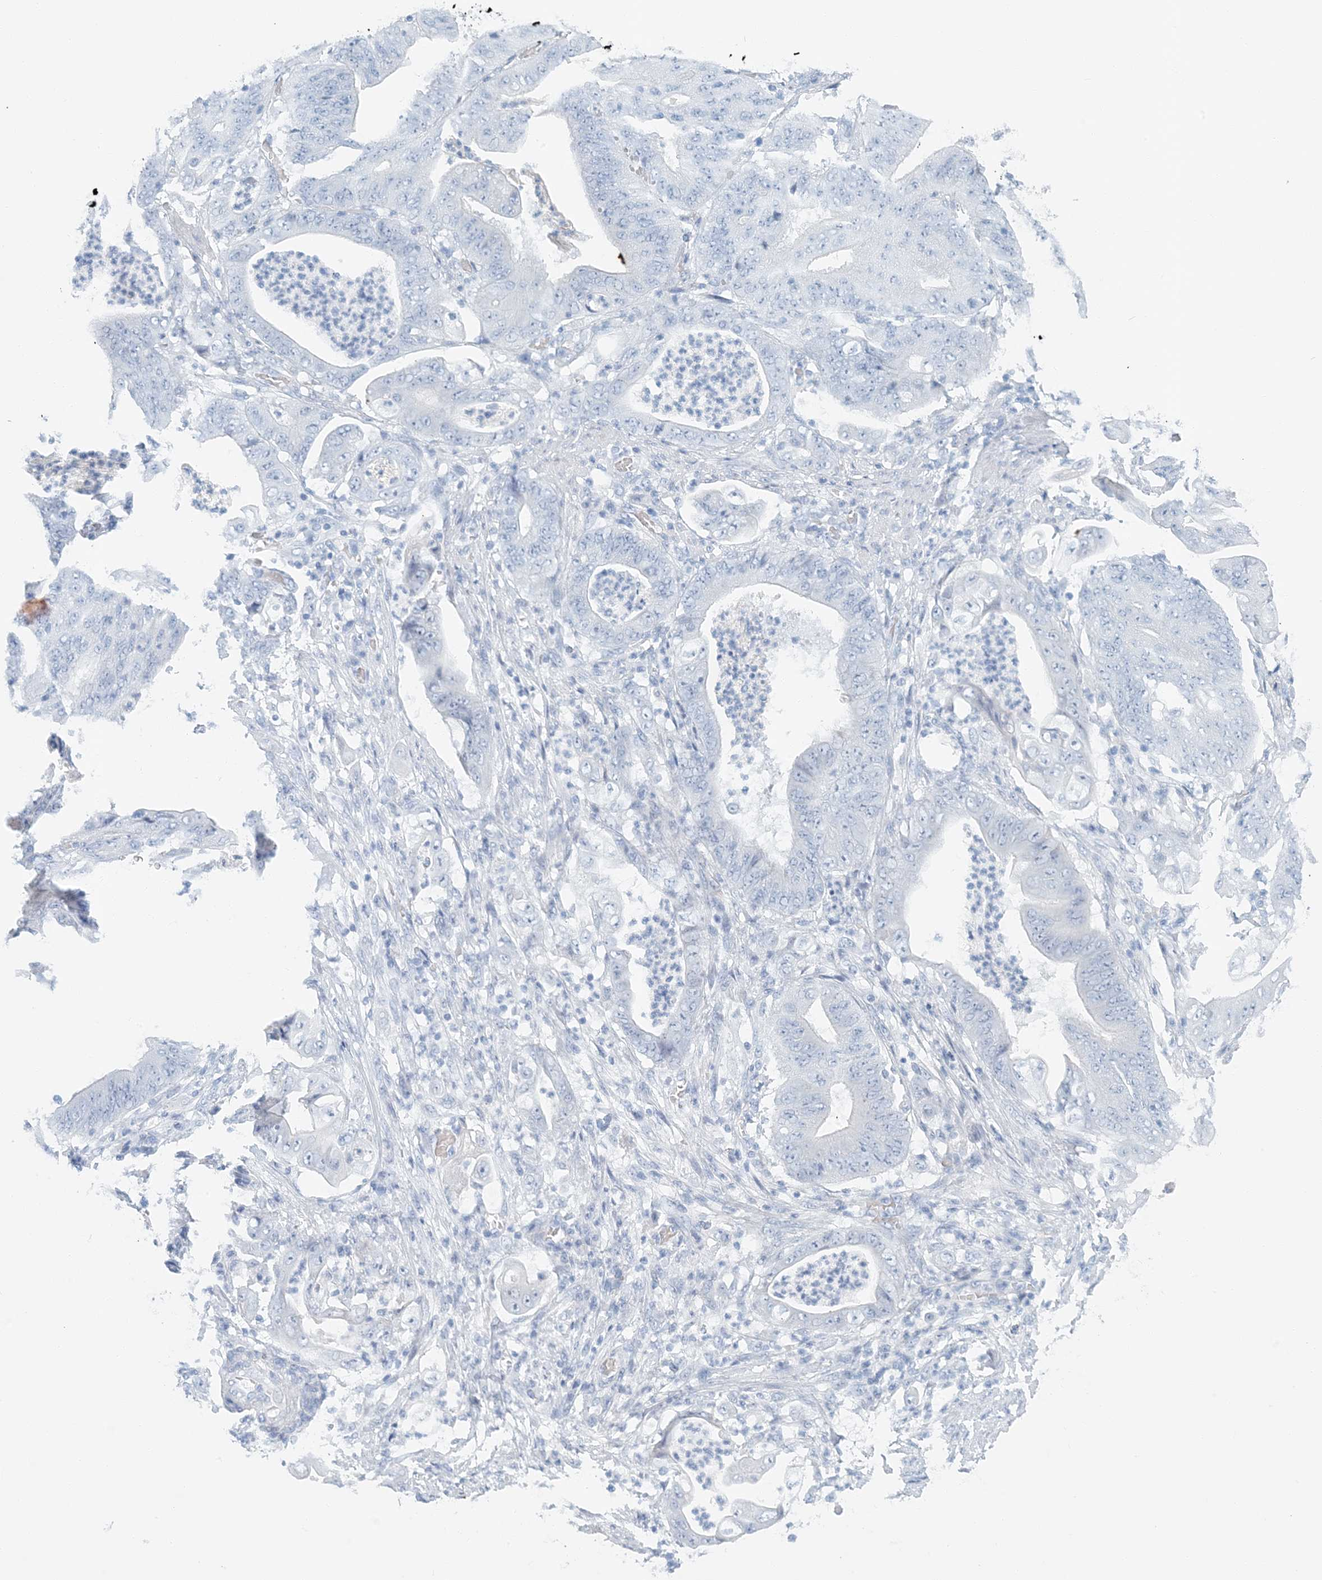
{"staining": {"intensity": "negative", "quantity": "none", "location": "none"}, "tissue": "stomach cancer", "cell_type": "Tumor cells", "image_type": "cancer", "snomed": [{"axis": "morphology", "description": "Adenocarcinoma, NOS"}, {"axis": "topography", "description": "Stomach"}], "caption": "High power microscopy photomicrograph of an immunohistochemistry (IHC) histopathology image of stomach adenocarcinoma, revealing no significant positivity in tumor cells.", "gene": "BDH1", "patient": {"sex": "female", "age": 73}}